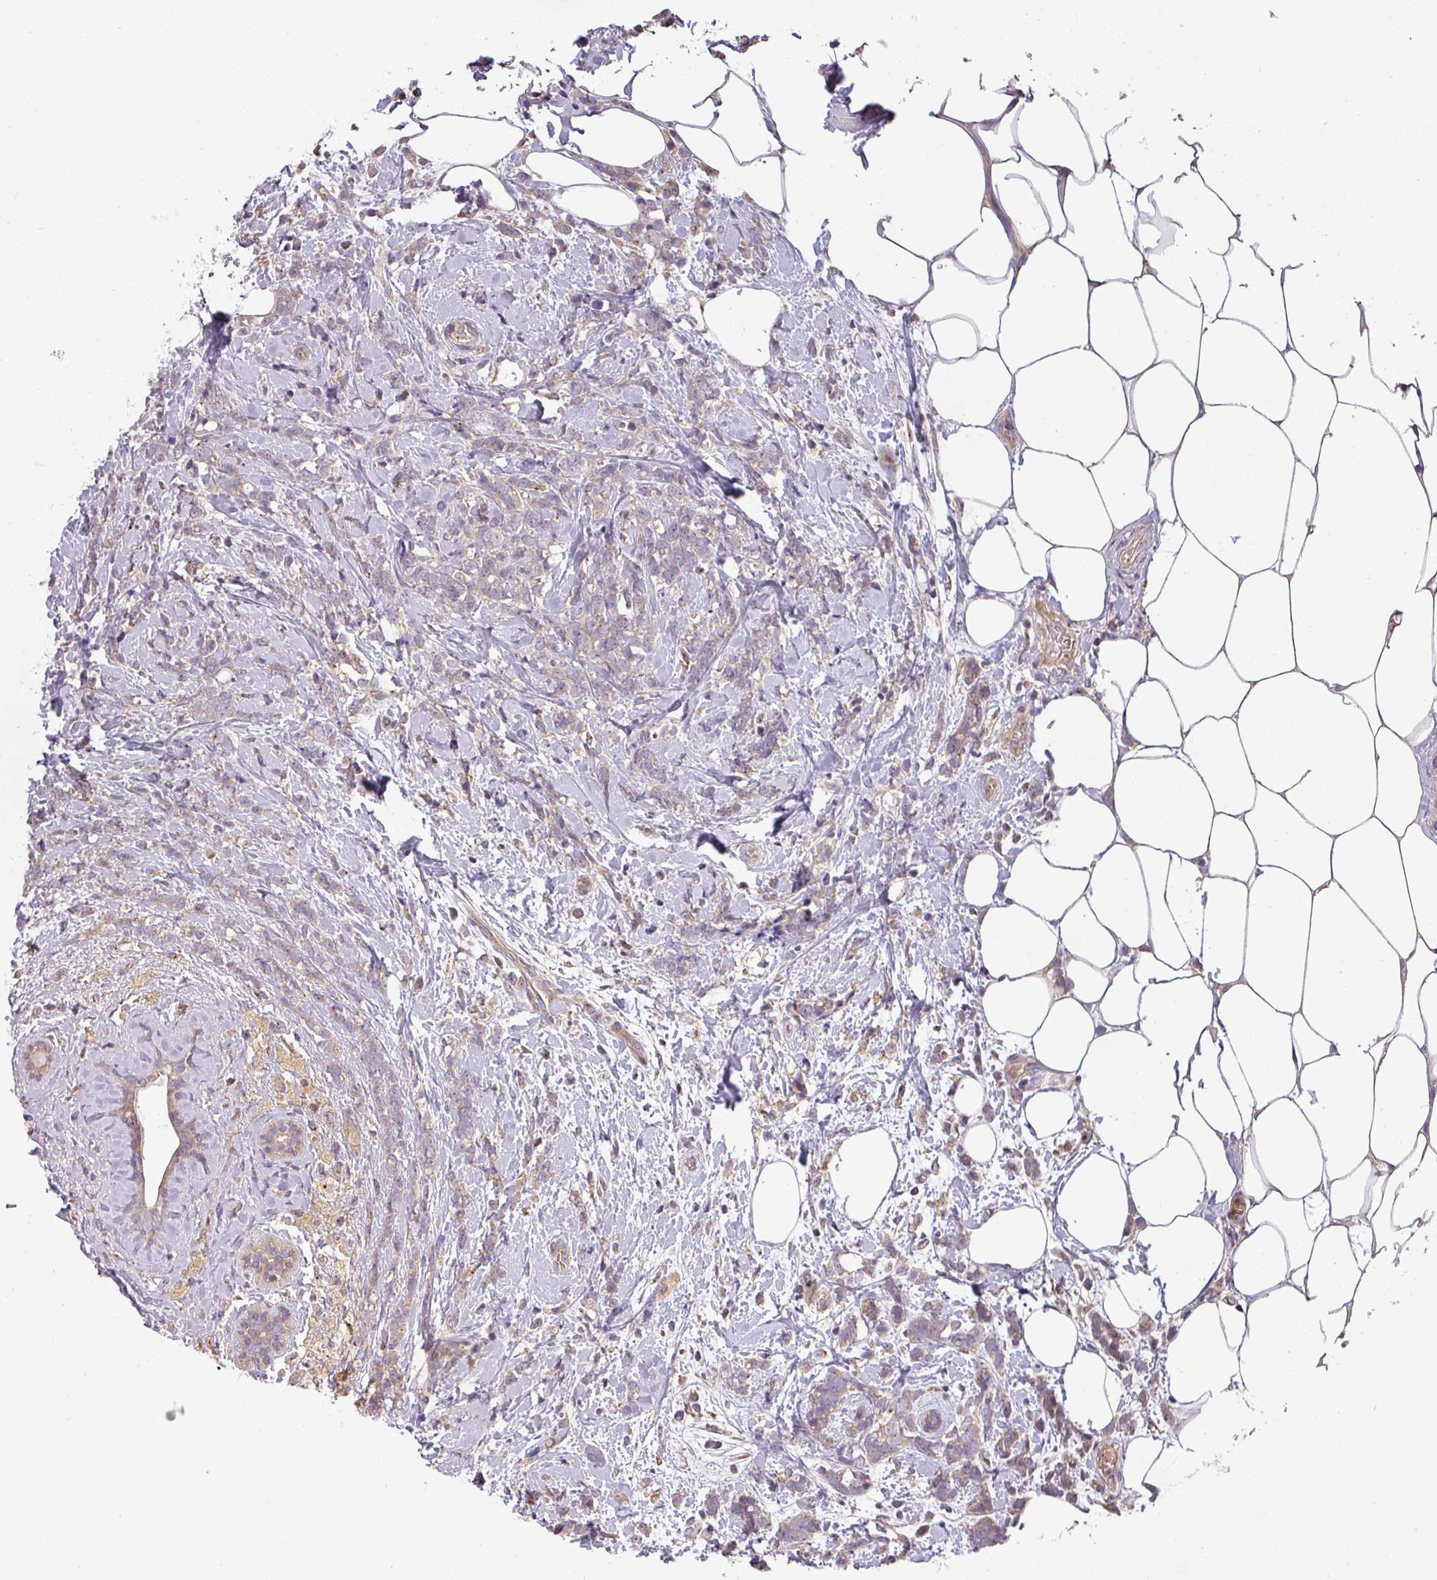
{"staining": {"intensity": "negative", "quantity": "none", "location": "none"}, "tissue": "breast cancer", "cell_type": "Tumor cells", "image_type": "cancer", "snomed": [{"axis": "morphology", "description": "Lobular carcinoma"}, {"axis": "topography", "description": "Breast"}], "caption": "DAB (3,3'-diaminobenzidine) immunohistochemical staining of lobular carcinoma (breast) reveals no significant positivity in tumor cells.", "gene": "NIN", "patient": {"sex": "female", "age": 58}}